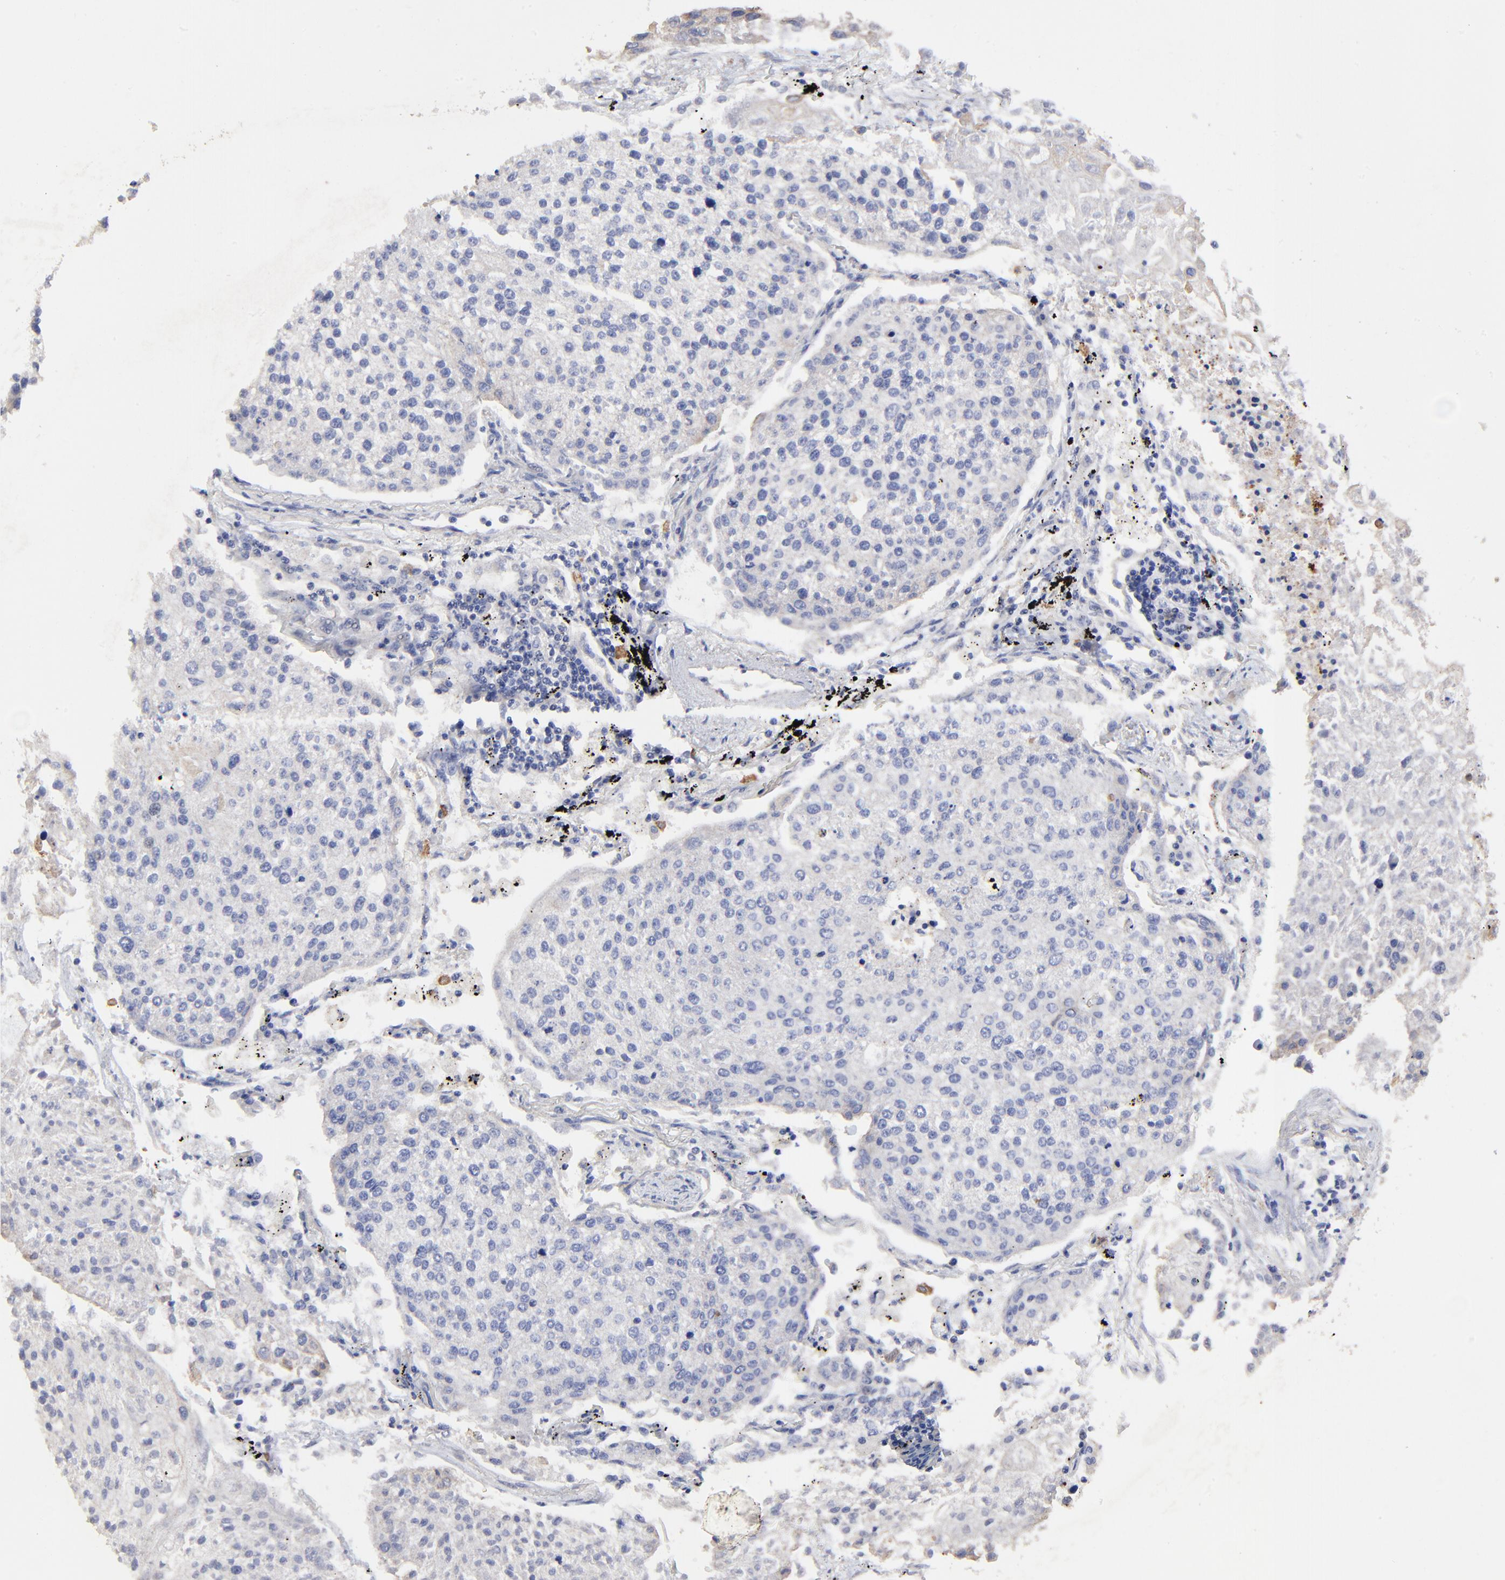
{"staining": {"intensity": "negative", "quantity": "none", "location": "none"}, "tissue": "lung cancer", "cell_type": "Tumor cells", "image_type": "cancer", "snomed": [{"axis": "morphology", "description": "Squamous cell carcinoma, NOS"}, {"axis": "topography", "description": "Lung"}], "caption": "The micrograph exhibits no significant positivity in tumor cells of squamous cell carcinoma (lung).", "gene": "SULF2", "patient": {"sex": "male", "age": 75}}